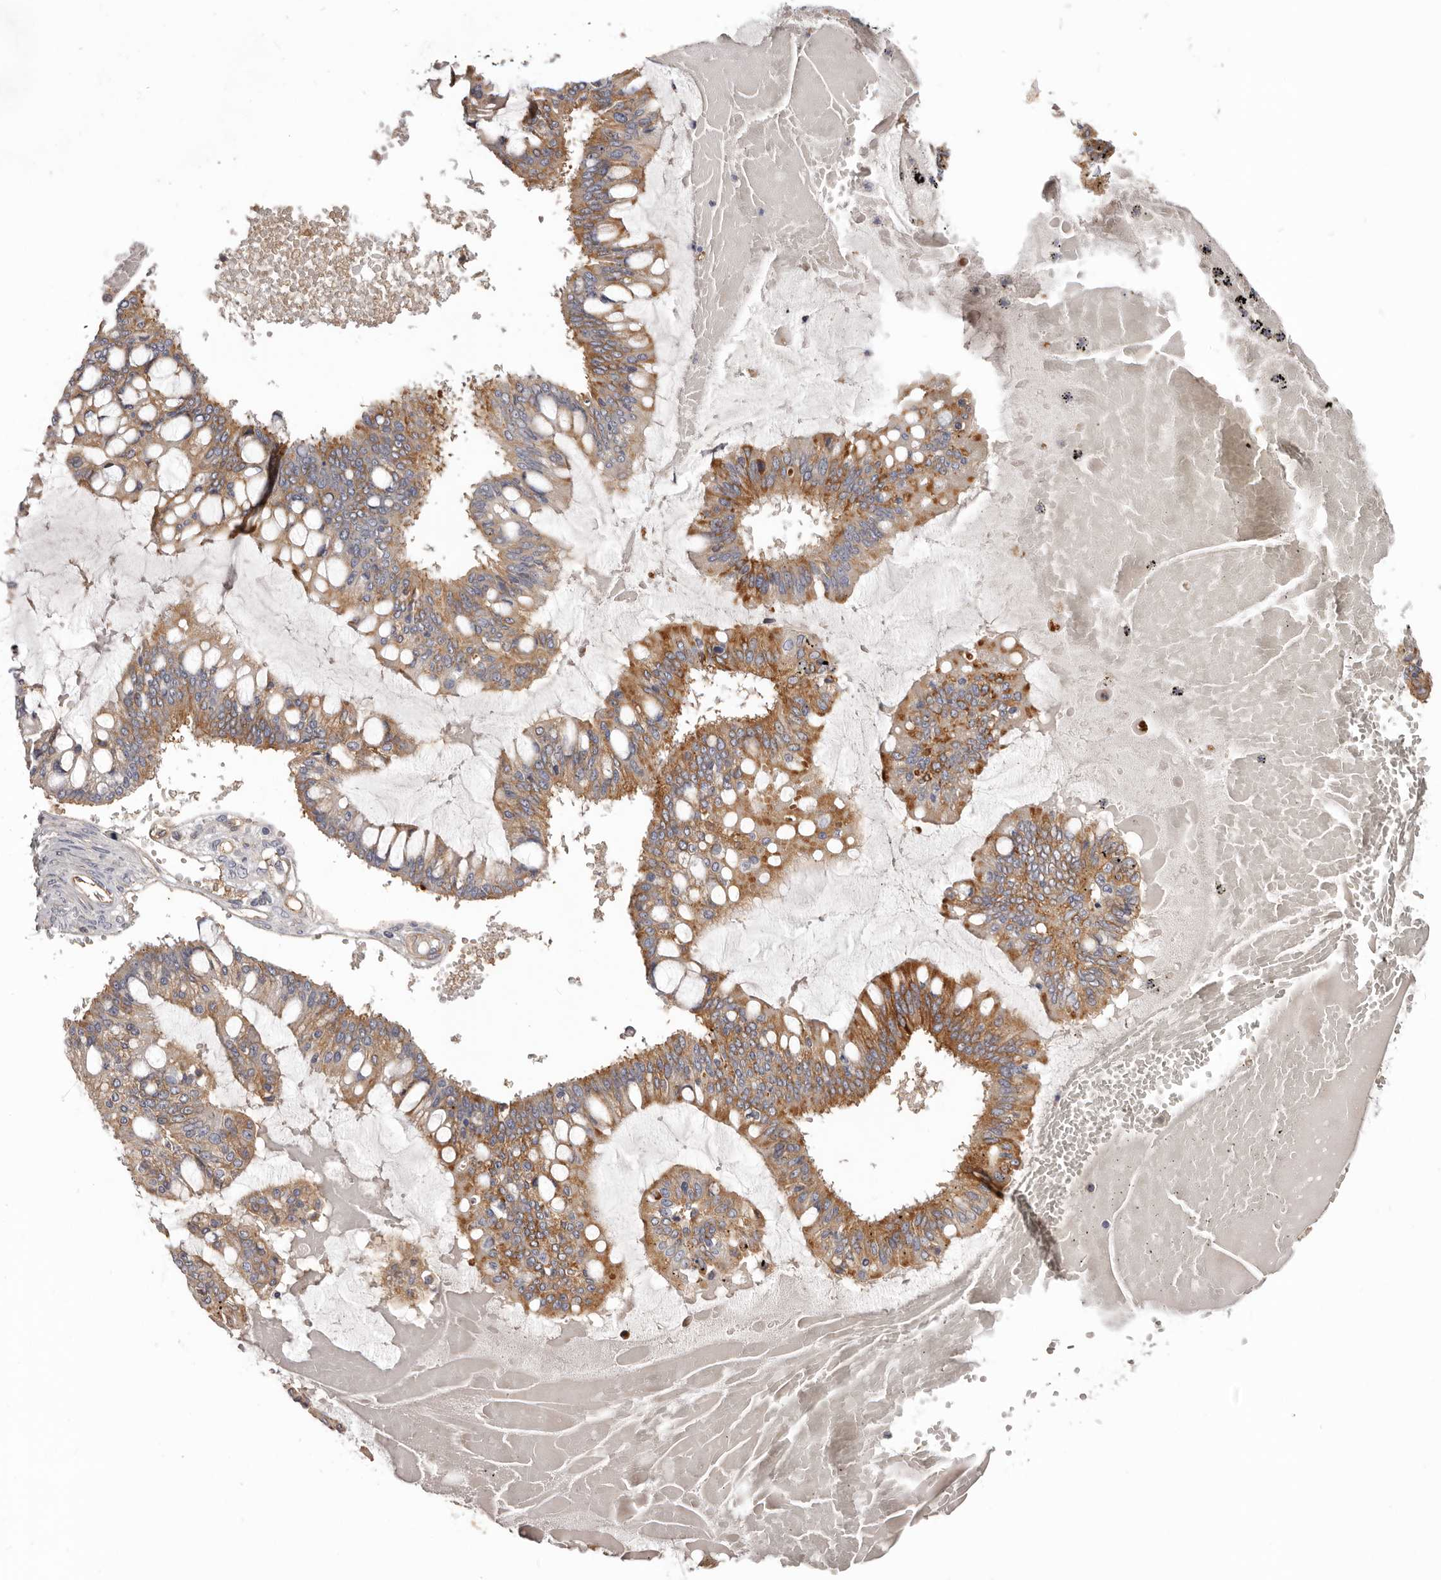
{"staining": {"intensity": "moderate", "quantity": ">75%", "location": "cytoplasmic/membranous"}, "tissue": "ovarian cancer", "cell_type": "Tumor cells", "image_type": "cancer", "snomed": [{"axis": "morphology", "description": "Cystadenocarcinoma, mucinous, NOS"}, {"axis": "topography", "description": "Ovary"}], "caption": "Tumor cells exhibit medium levels of moderate cytoplasmic/membranous staining in about >75% of cells in ovarian cancer (mucinous cystadenocarcinoma). The staining is performed using DAB brown chromogen to label protein expression. The nuclei are counter-stained blue using hematoxylin.", "gene": "DMRT2", "patient": {"sex": "female", "age": 73}}